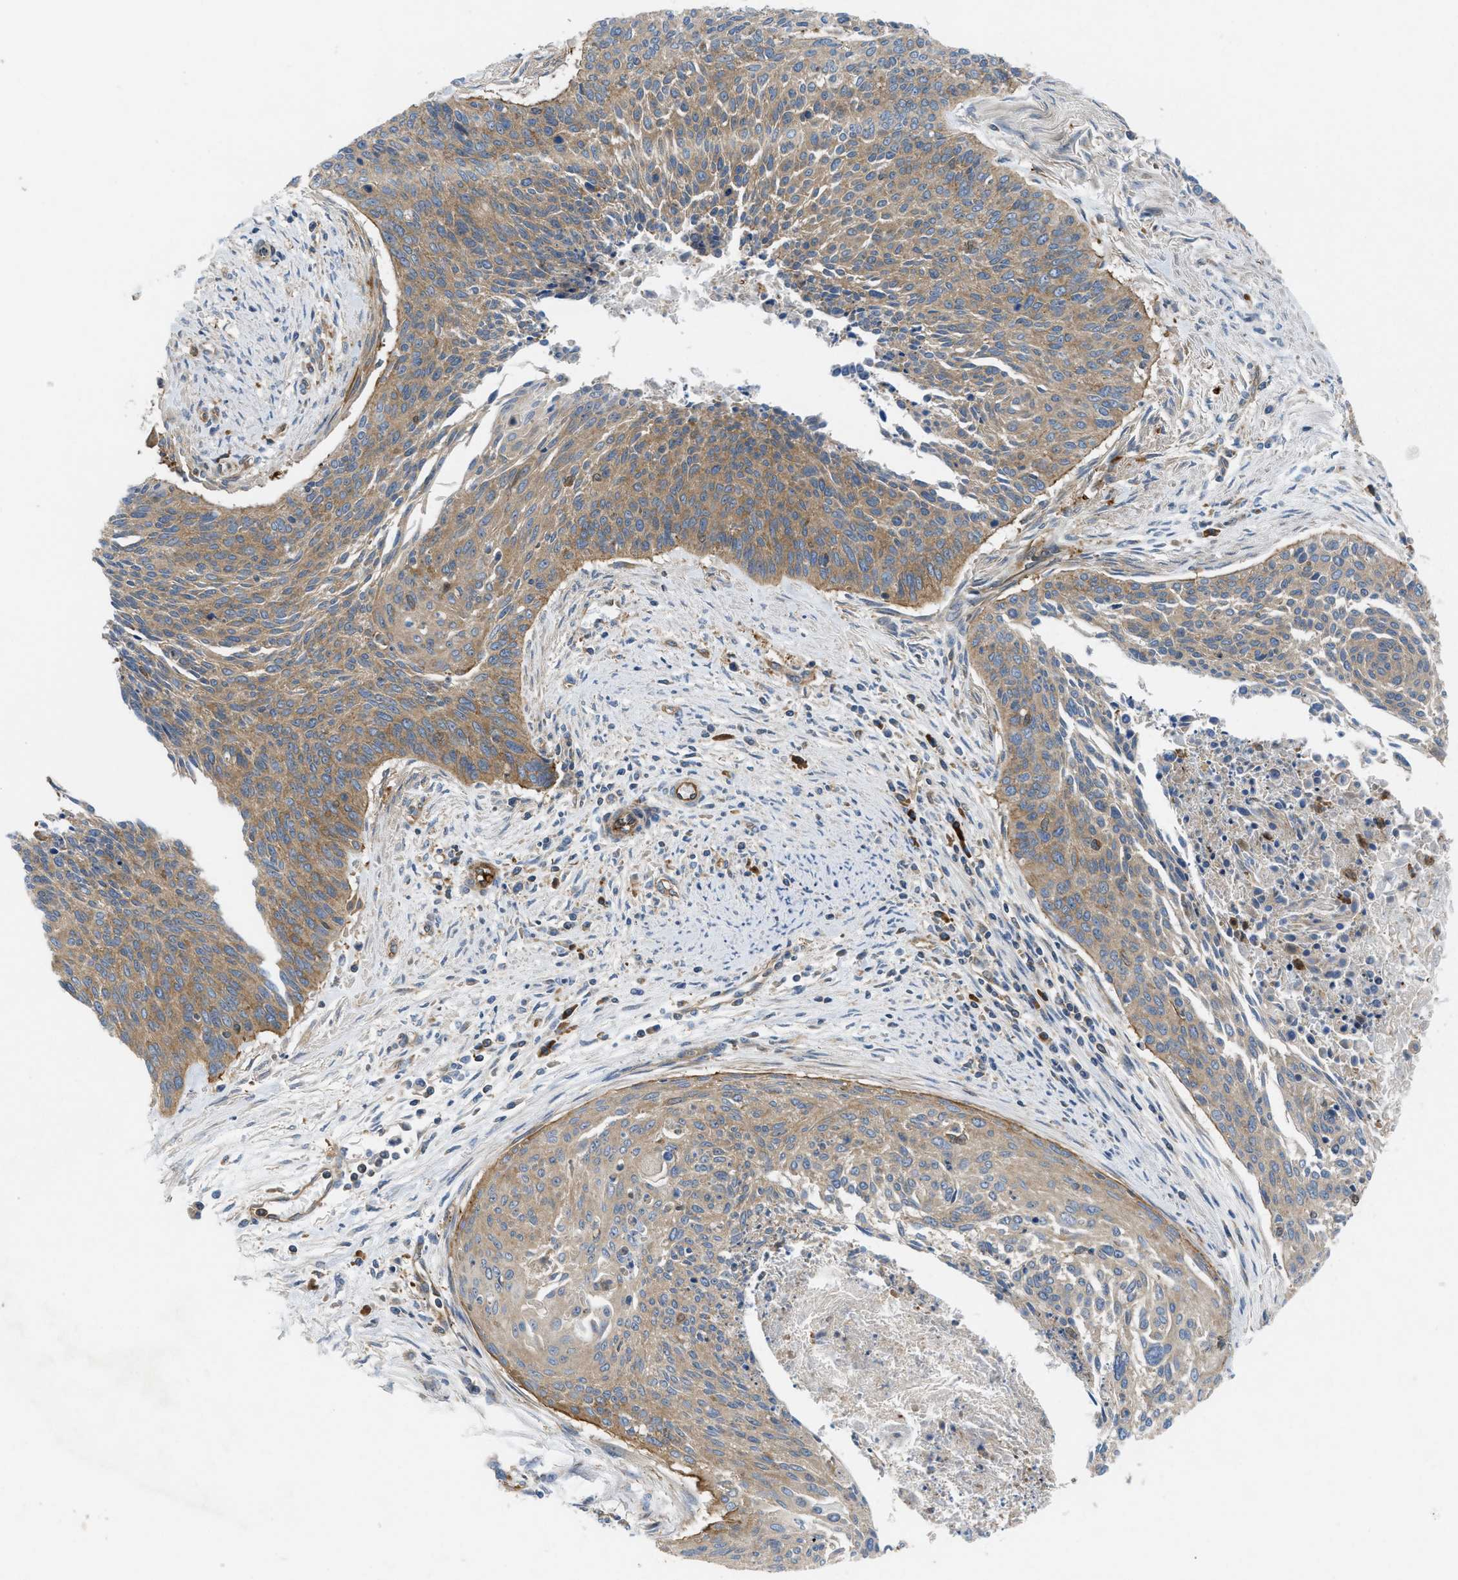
{"staining": {"intensity": "moderate", "quantity": ">75%", "location": "cytoplasmic/membranous"}, "tissue": "cervical cancer", "cell_type": "Tumor cells", "image_type": "cancer", "snomed": [{"axis": "morphology", "description": "Squamous cell carcinoma, NOS"}, {"axis": "topography", "description": "Cervix"}], "caption": "Moderate cytoplasmic/membranous protein expression is present in about >75% of tumor cells in cervical squamous cell carcinoma. The protein of interest is shown in brown color, while the nuclei are stained blue.", "gene": "ATP2A3", "patient": {"sex": "female", "age": 55}}